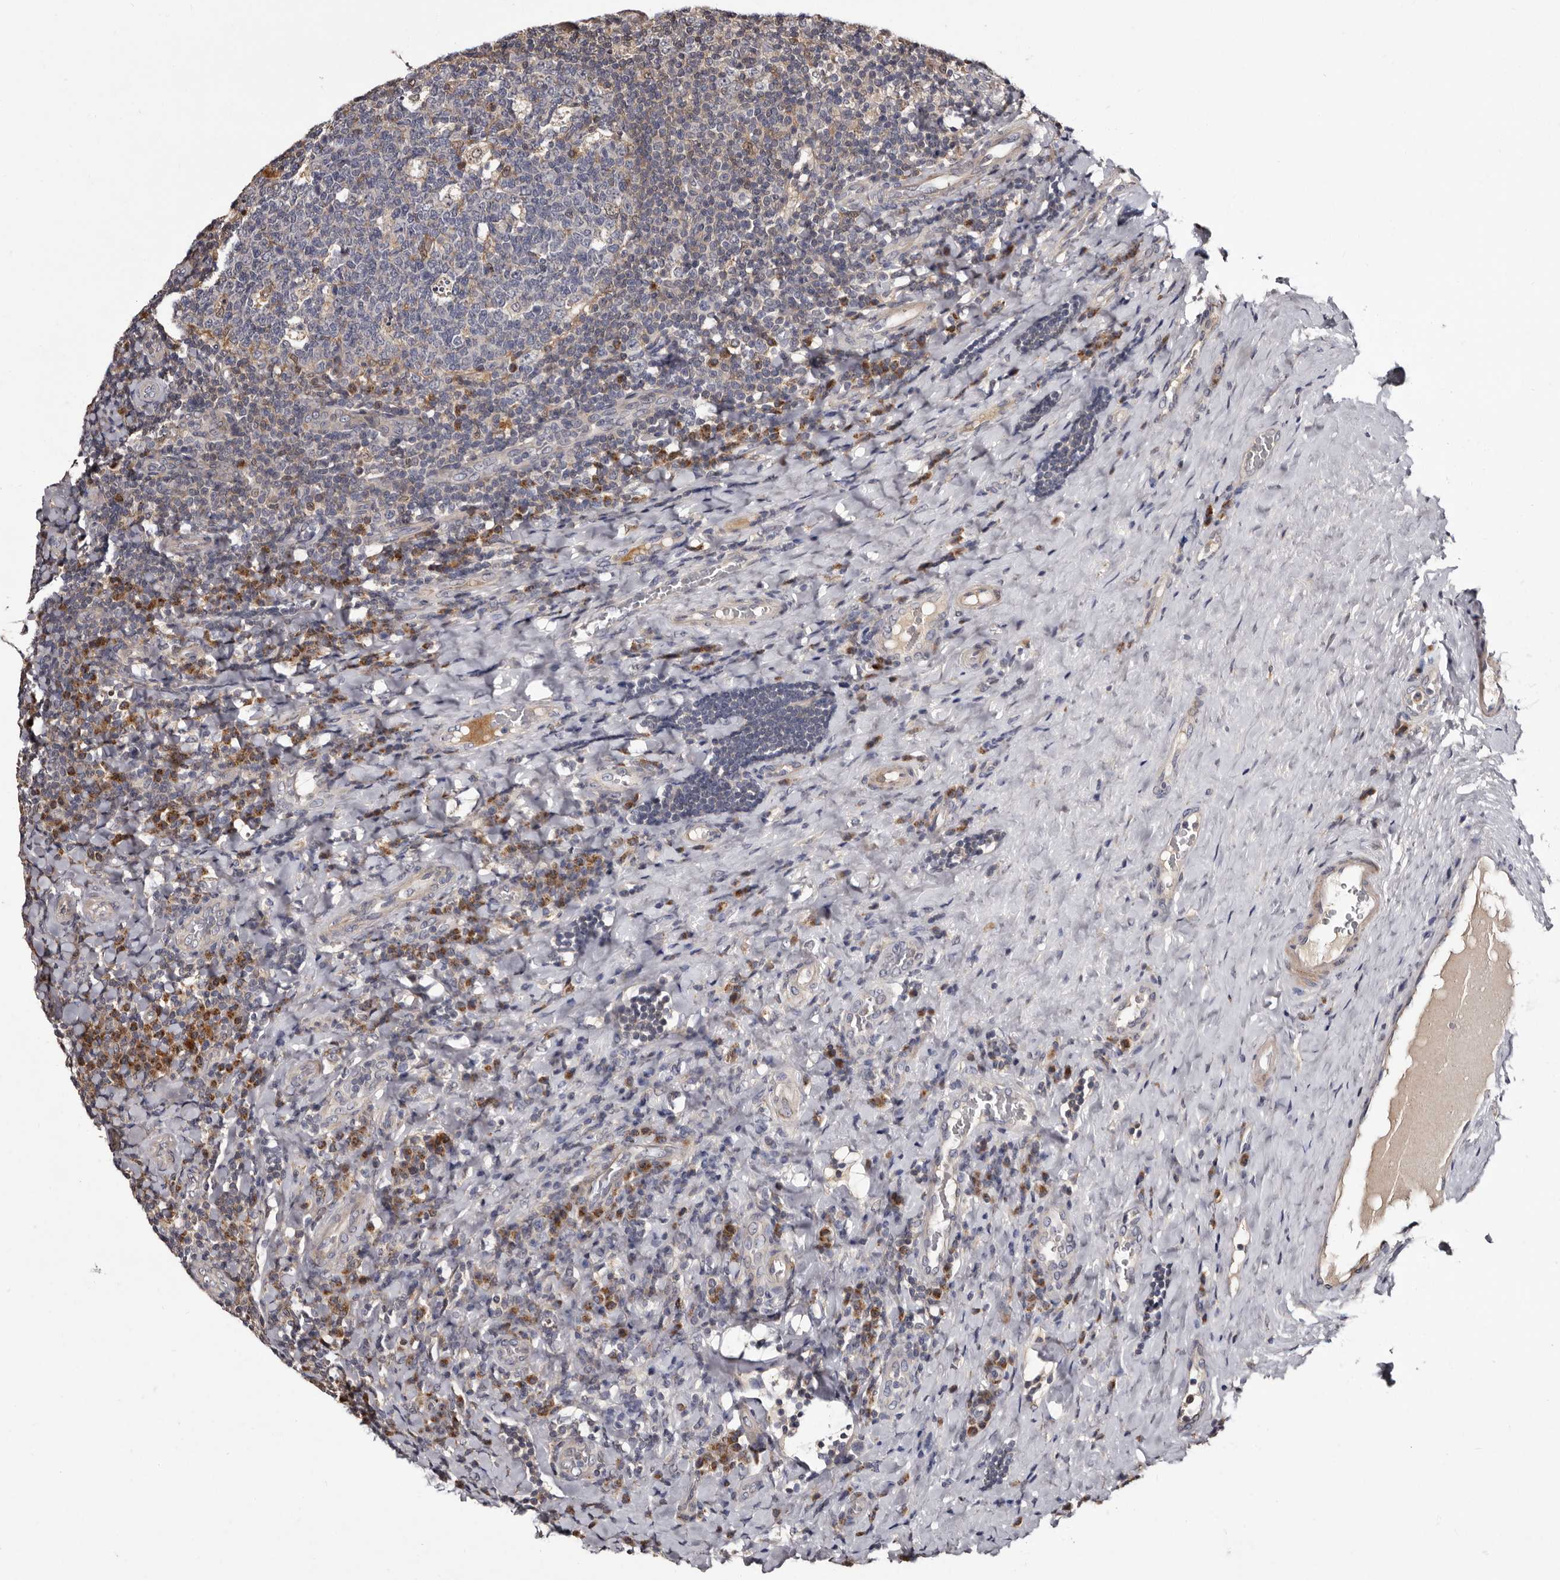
{"staining": {"intensity": "negative", "quantity": "none", "location": "none"}, "tissue": "tonsil", "cell_type": "Germinal center cells", "image_type": "normal", "snomed": [{"axis": "morphology", "description": "Normal tissue, NOS"}, {"axis": "topography", "description": "Tonsil"}], "caption": "Micrograph shows no significant protein expression in germinal center cells of unremarkable tonsil. The staining is performed using DAB brown chromogen with nuclei counter-stained in using hematoxylin.", "gene": "DNPH1", "patient": {"sex": "male", "age": 17}}